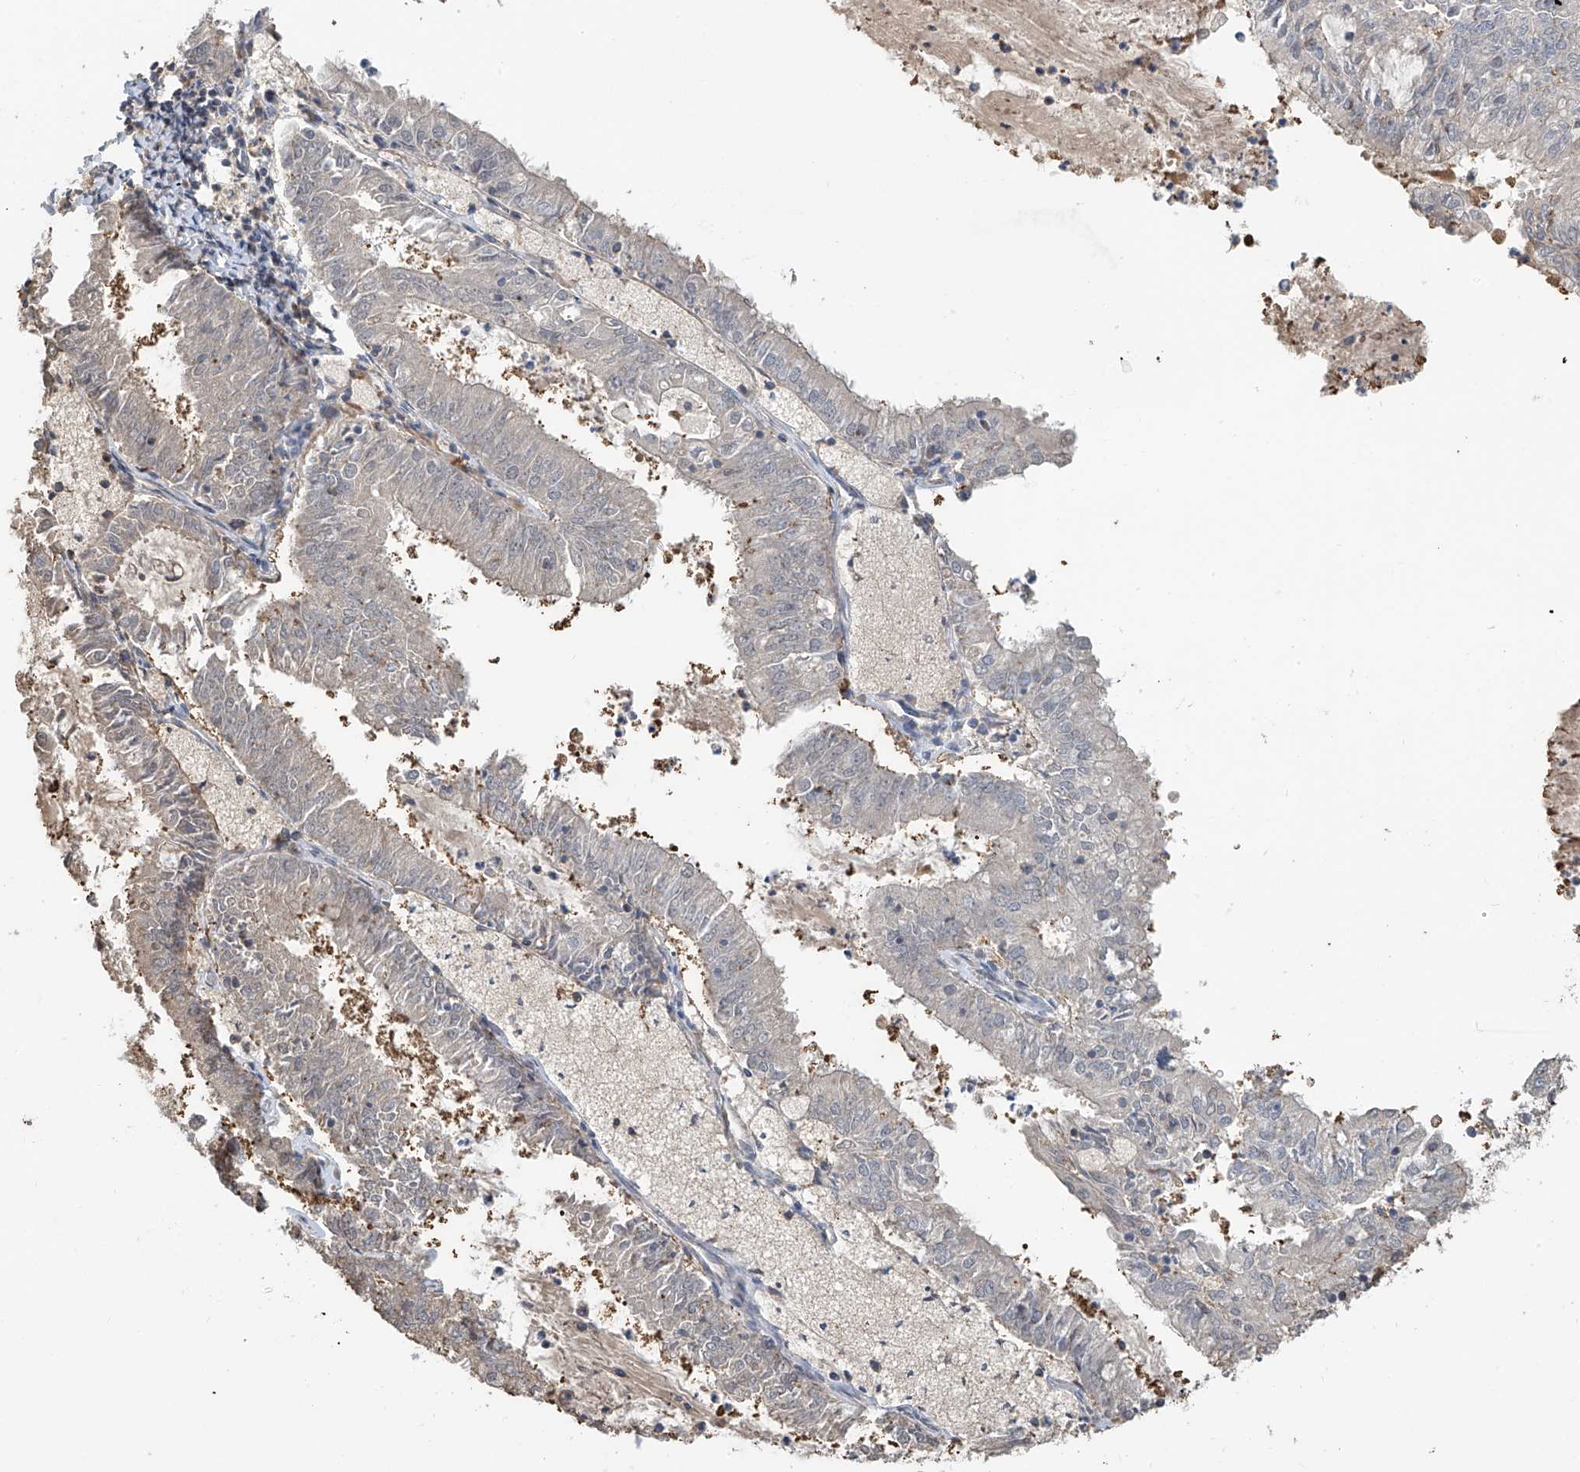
{"staining": {"intensity": "negative", "quantity": "none", "location": "none"}, "tissue": "endometrial cancer", "cell_type": "Tumor cells", "image_type": "cancer", "snomed": [{"axis": "morphology", "description": "Adenocarcinoma, NOS"}, {"axis": "topography", "description": "Endometrium"}], "caption": "Endometrial cancer (adenocarcinoma) was stained to show a protein in brown. There is no significant expression in tumor cells. (Brightfield microscopy of DAB immunohistochemistry (IHC) at high magnification).", "gene": "PMM1", "patient": {"sex": "female", "age": 57}}